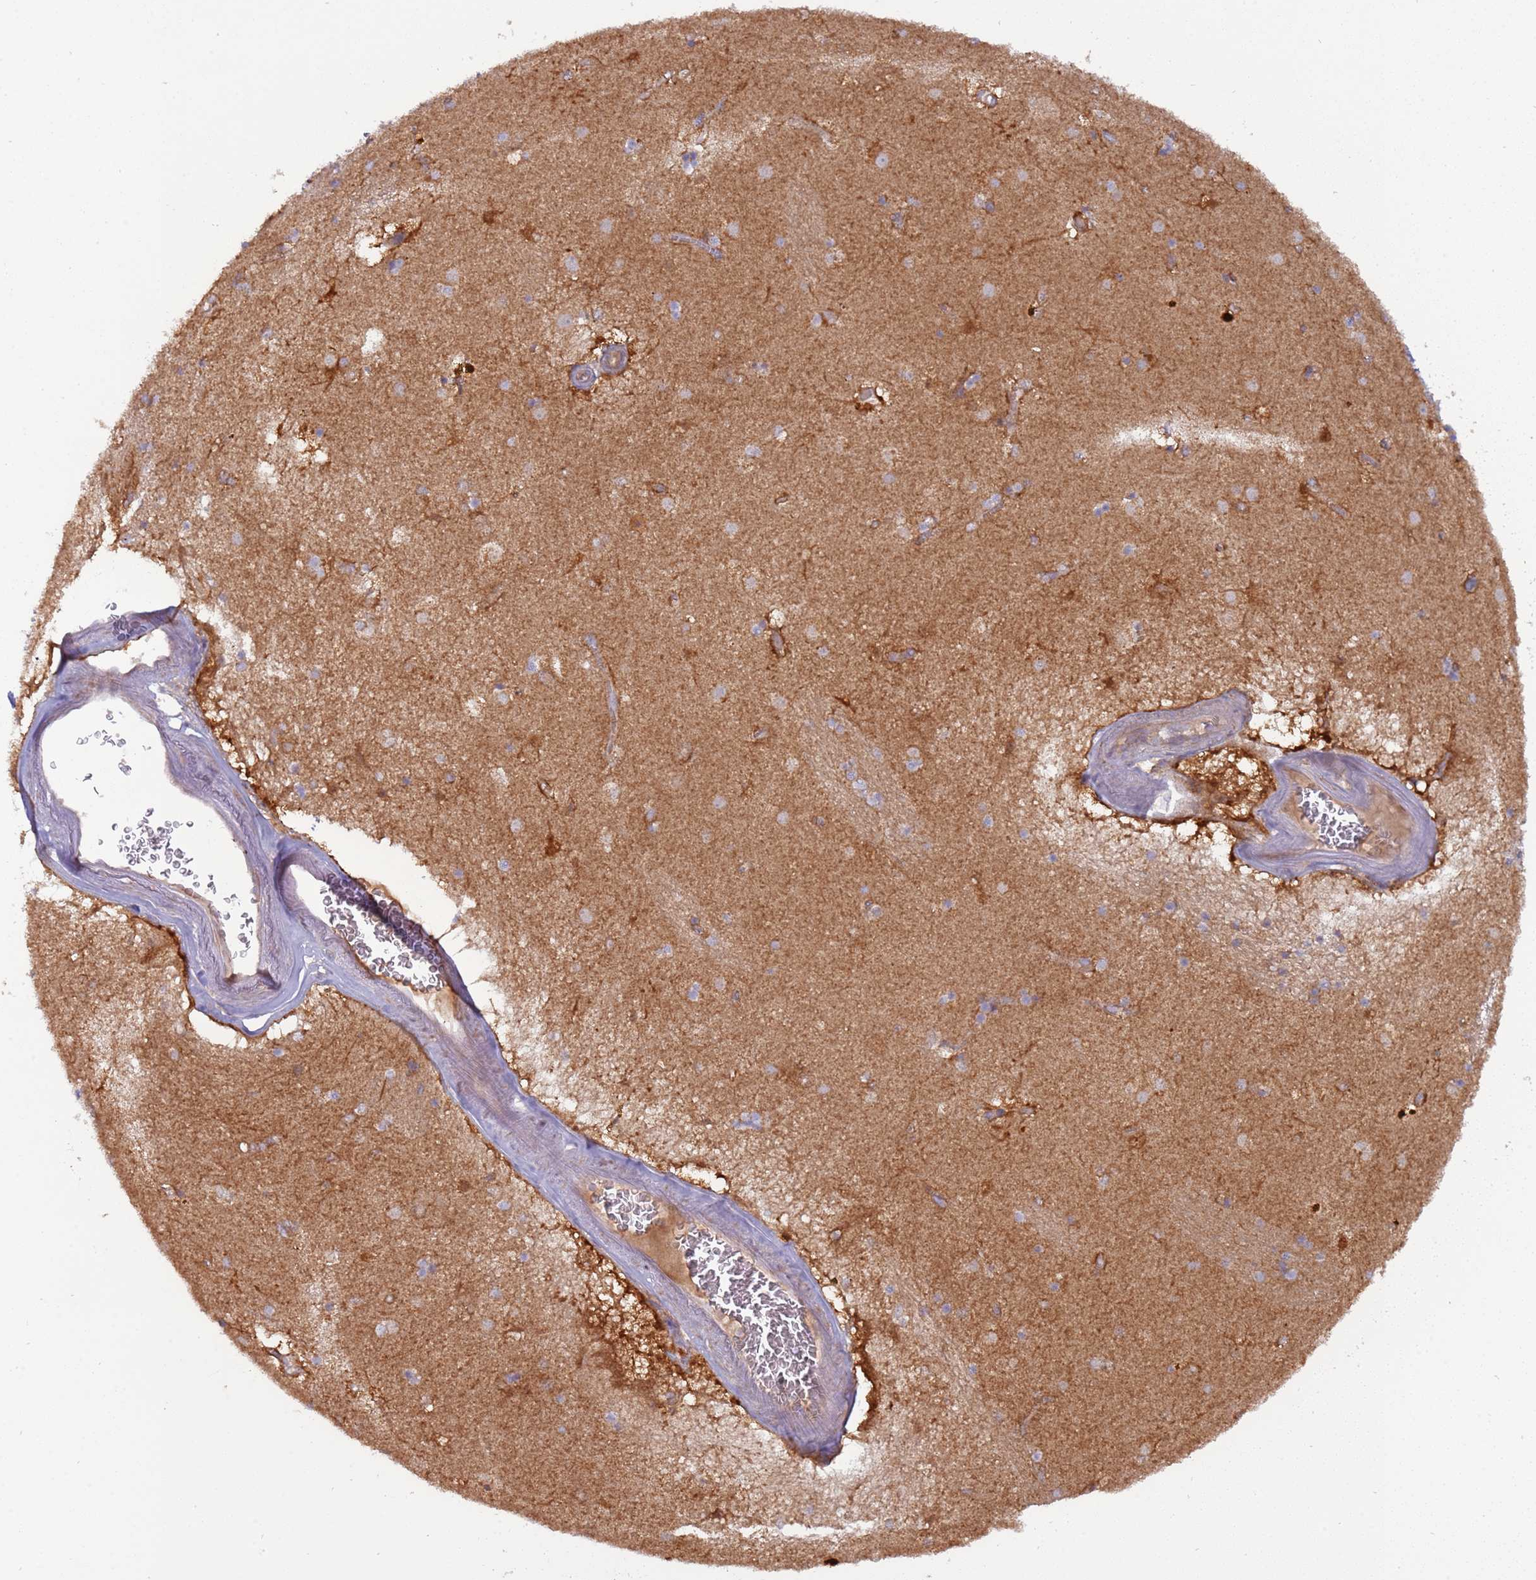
{"staining": {"intensity": "moderate", "quantity": "<25%", "location": "cytoplasmic/membranous"}, "tissue": "caudate", "cell_type": "Glial cells", "image_type": "normal", "snomed": [{"axis": "morphology", "description": "Normal tissue, NOS"}, {"axis": "topography", "description": "Lateral ventricle wall"}], "caption": "Caudate stained with a protein marker demonstrates moderate staining in glial cells.", "gene": "UQCRQ", "patient": {"sex": "male", "age": 70}}